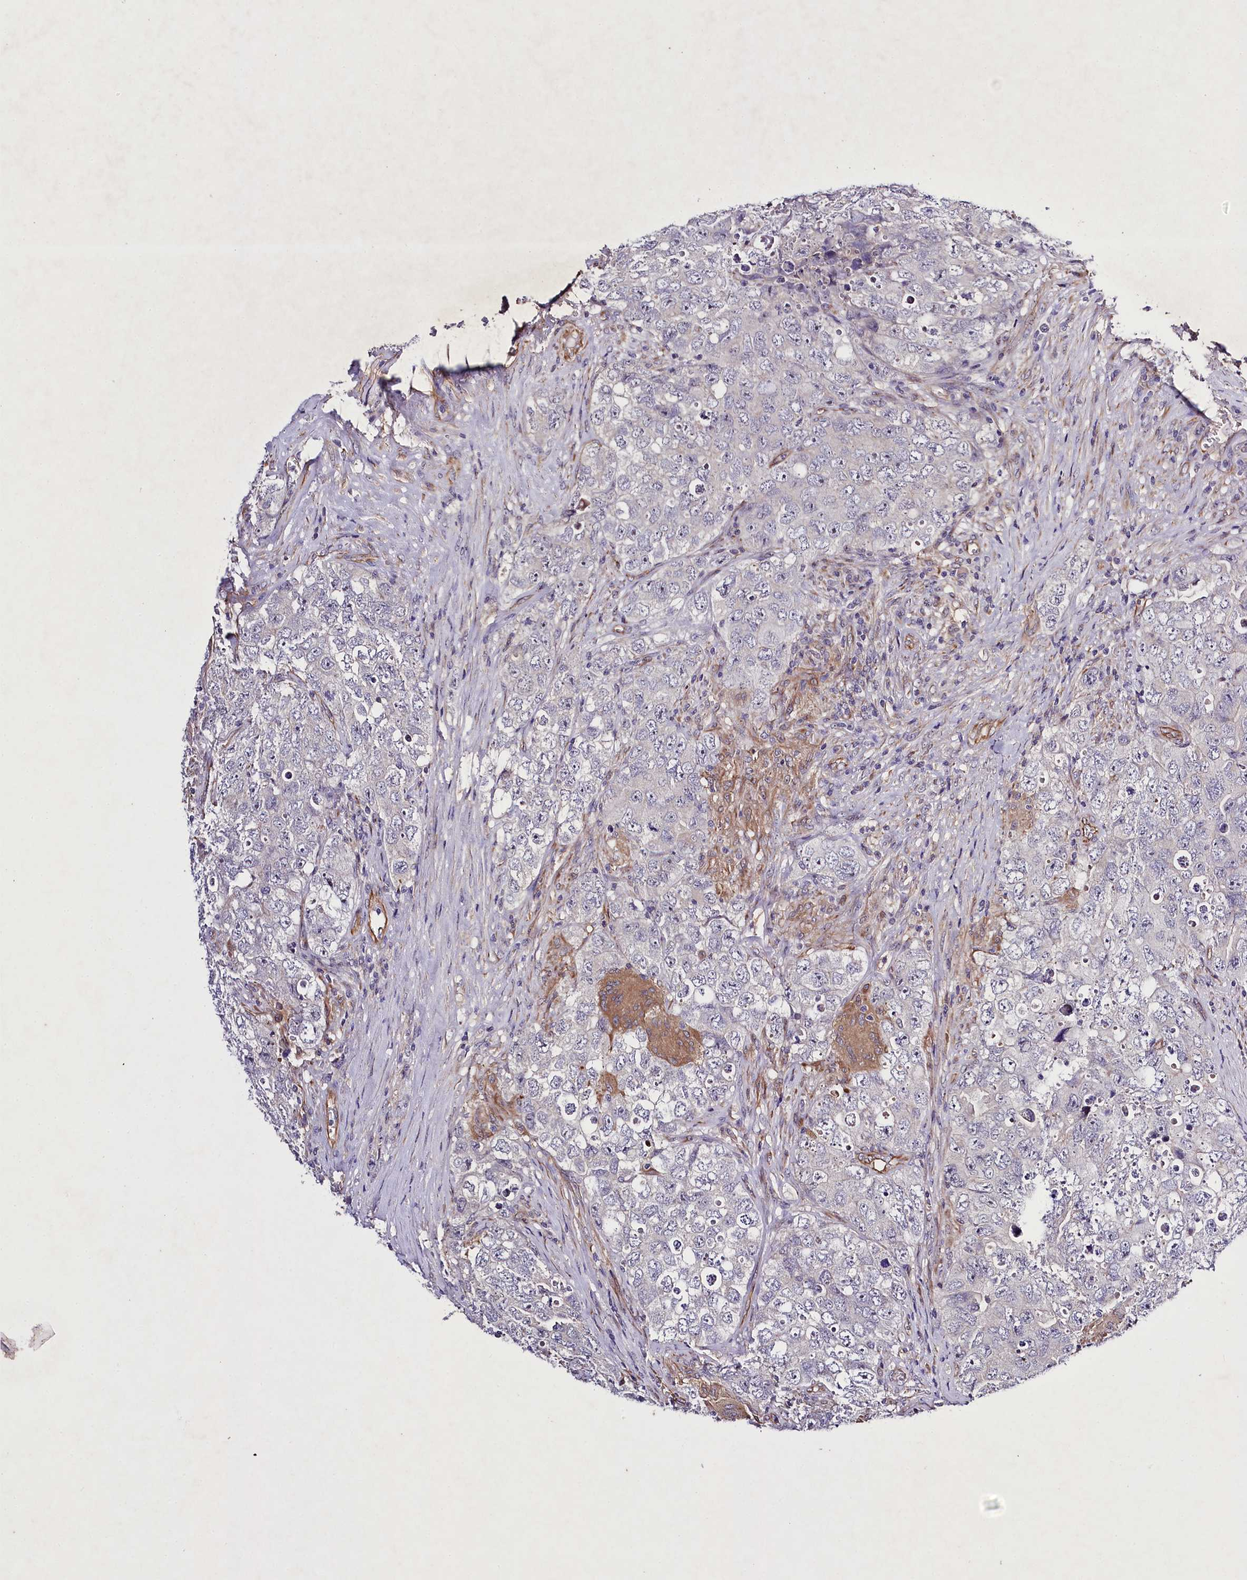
{"staining": {"intensity": "negative", "quantity": "none", "location": "none"}, "tissue": "testis cancer", "cell_type": "Tumor cells", "image_type": "cancer", "snomed": [{"axis": "morphology", "description": "Seminoma, NOS"}, {"axis": "morphology", "description": "Carcinoma, Embryonal, NOS"}, {"axis": "topography", "description": "Testis"}], "caption": "This histopathology image is of testis cancer stained with immunohistochemistry to label a protein in brown with the nuclei are counter-stained blue. There is no positivity in tumor cells.", "gene": "SLC7A1", "patient": {"sex": "male", "age": 43}}